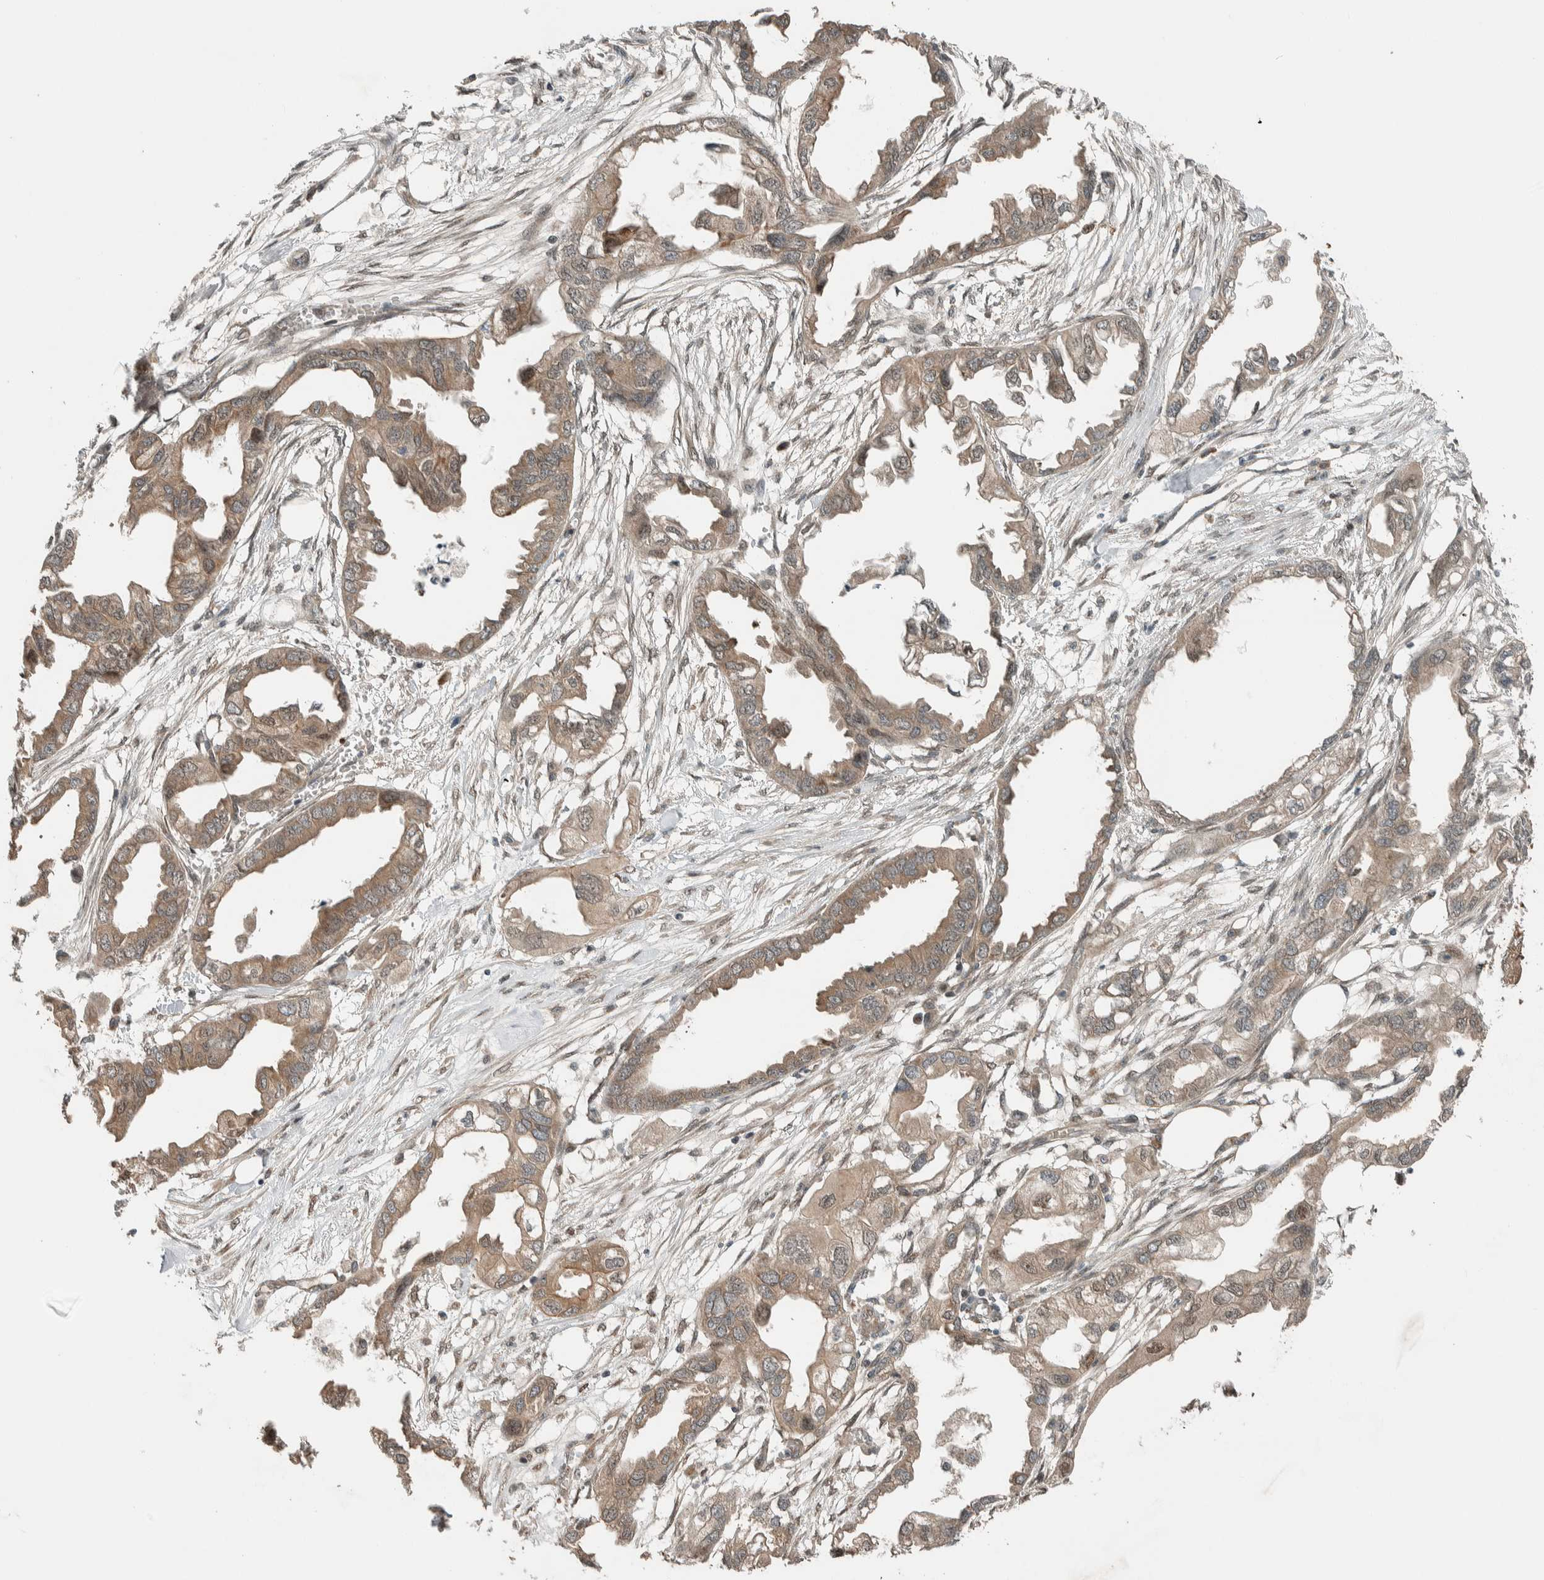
{"staining": {"intensity": "moderate", "quantity": ">75%", "location": "cytoplasmic/membranous"}, "tissue": "endometrial cancer", "cell_type": "Tumor cells", "image_type": "cancer", "snomed": [{"axis": "morphology", "description": "Adenocarcinoma, NOS"}, {"axis": "morphology", "description": "Adenocarcinoma, metastatic, NOS"}, {"axis": "topography", "description": "Adipose tissue"}, {"axis": "topography", "description": "Endometrium"}], "caption": "Protein expression analysis of endometrial cancer exhibits moderate cytoplasmic/membranous expression in approximately >75% of tumor cells.", "gene": "STXBP4", "patient": {"sex": "female", "age": 67}}